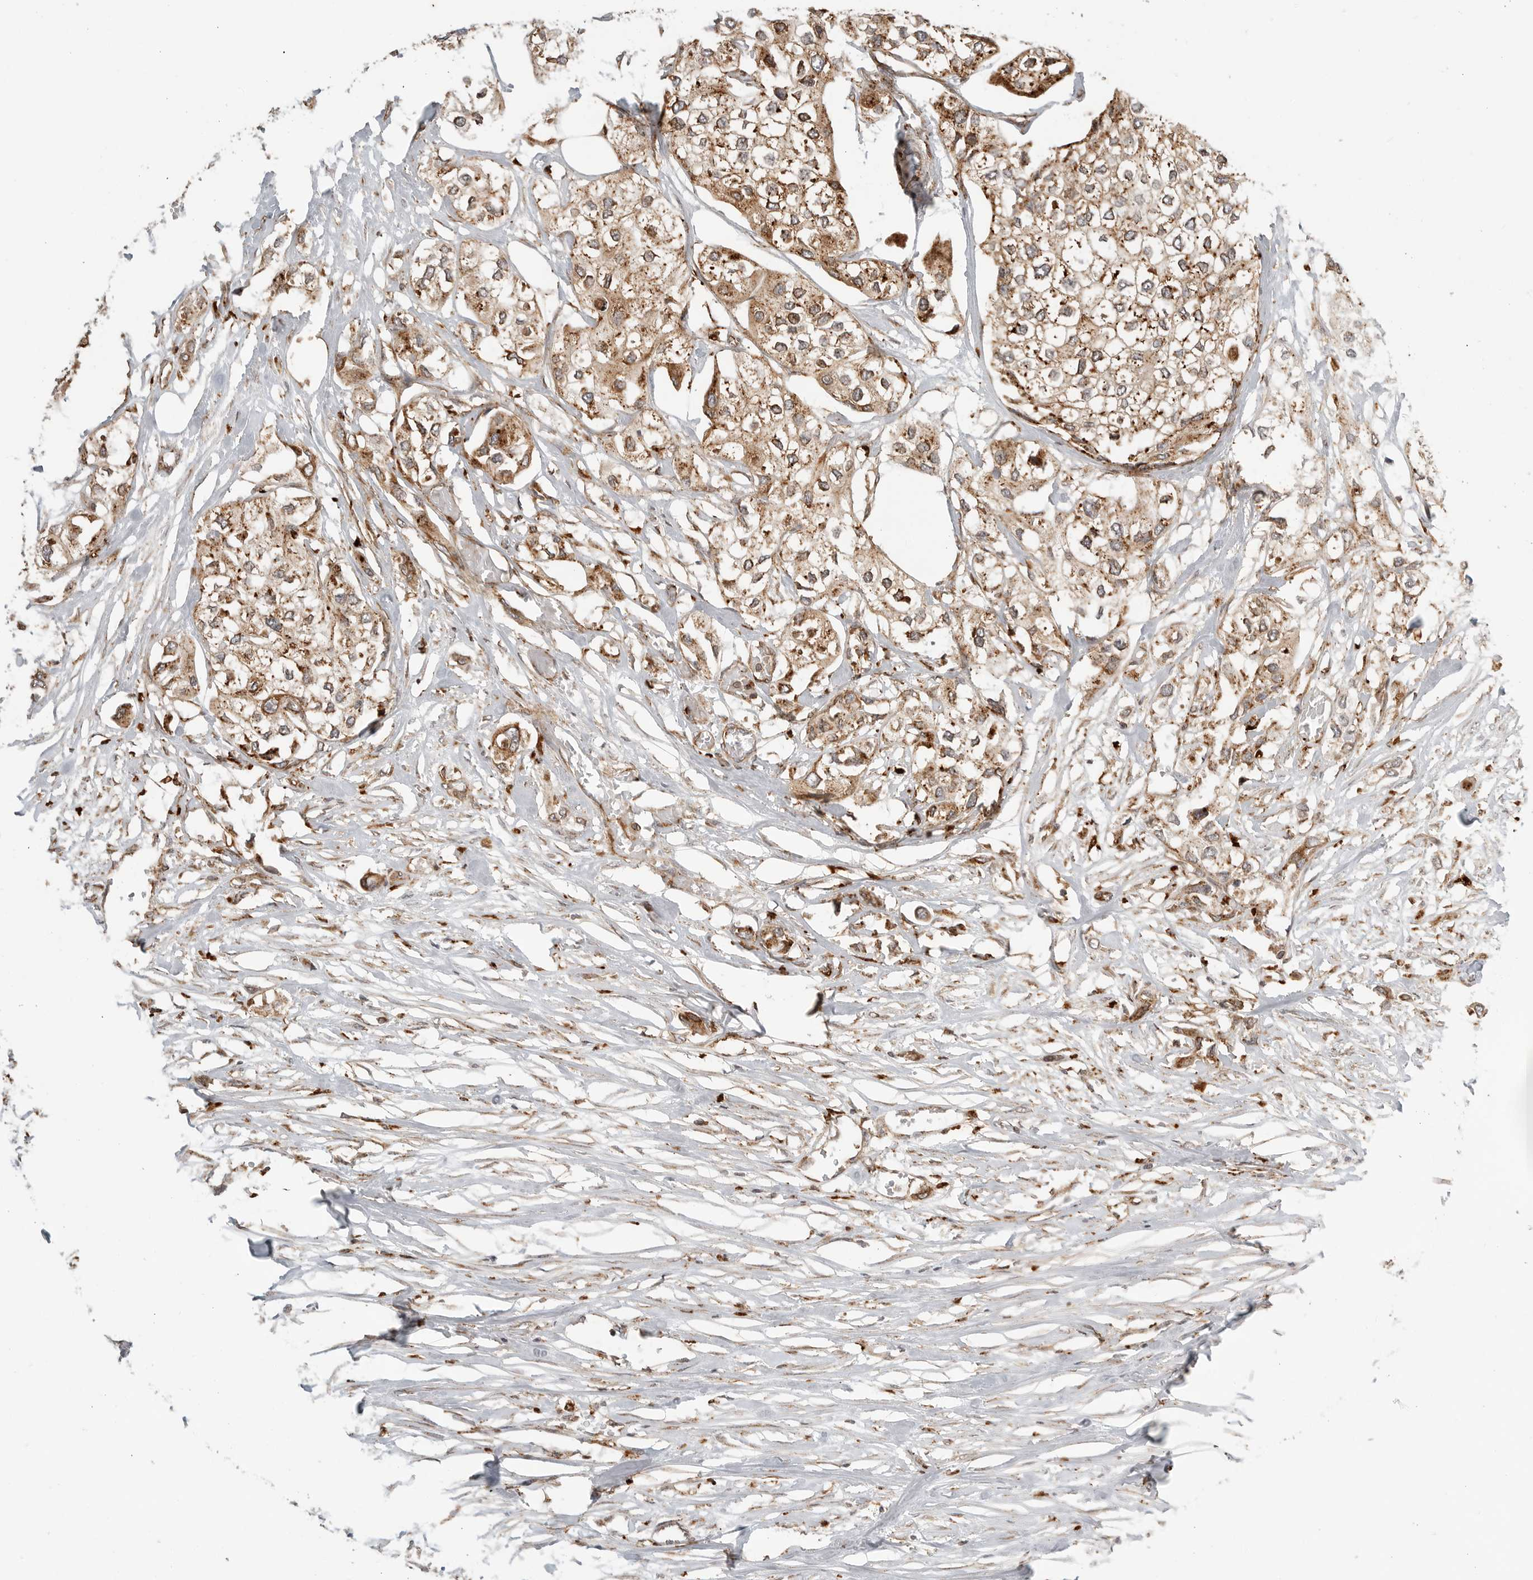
{"staining": {"intensity": "moderate", "quantity": ">75%", "location": "cytoplasmic/membranous"}, "tissue": "urothelial cancer", "cell_type": "Tumor cells", "image_type": "cancer", "snomed": [{"axis": "morphology", "description": "Urothelial carcinoma, High grade"}, {"axis": "topography", "description": "Urinary bladder"}], "caption": "Immunohistochemical staining of urothelial carcinoma (high-grade) demonstrates medium levels of moderate cytoplasmic/membranous protein expression in about >75% of tumor cells.", "gene": "IDUA", "patient": {"sex": "male", "age": 64}}